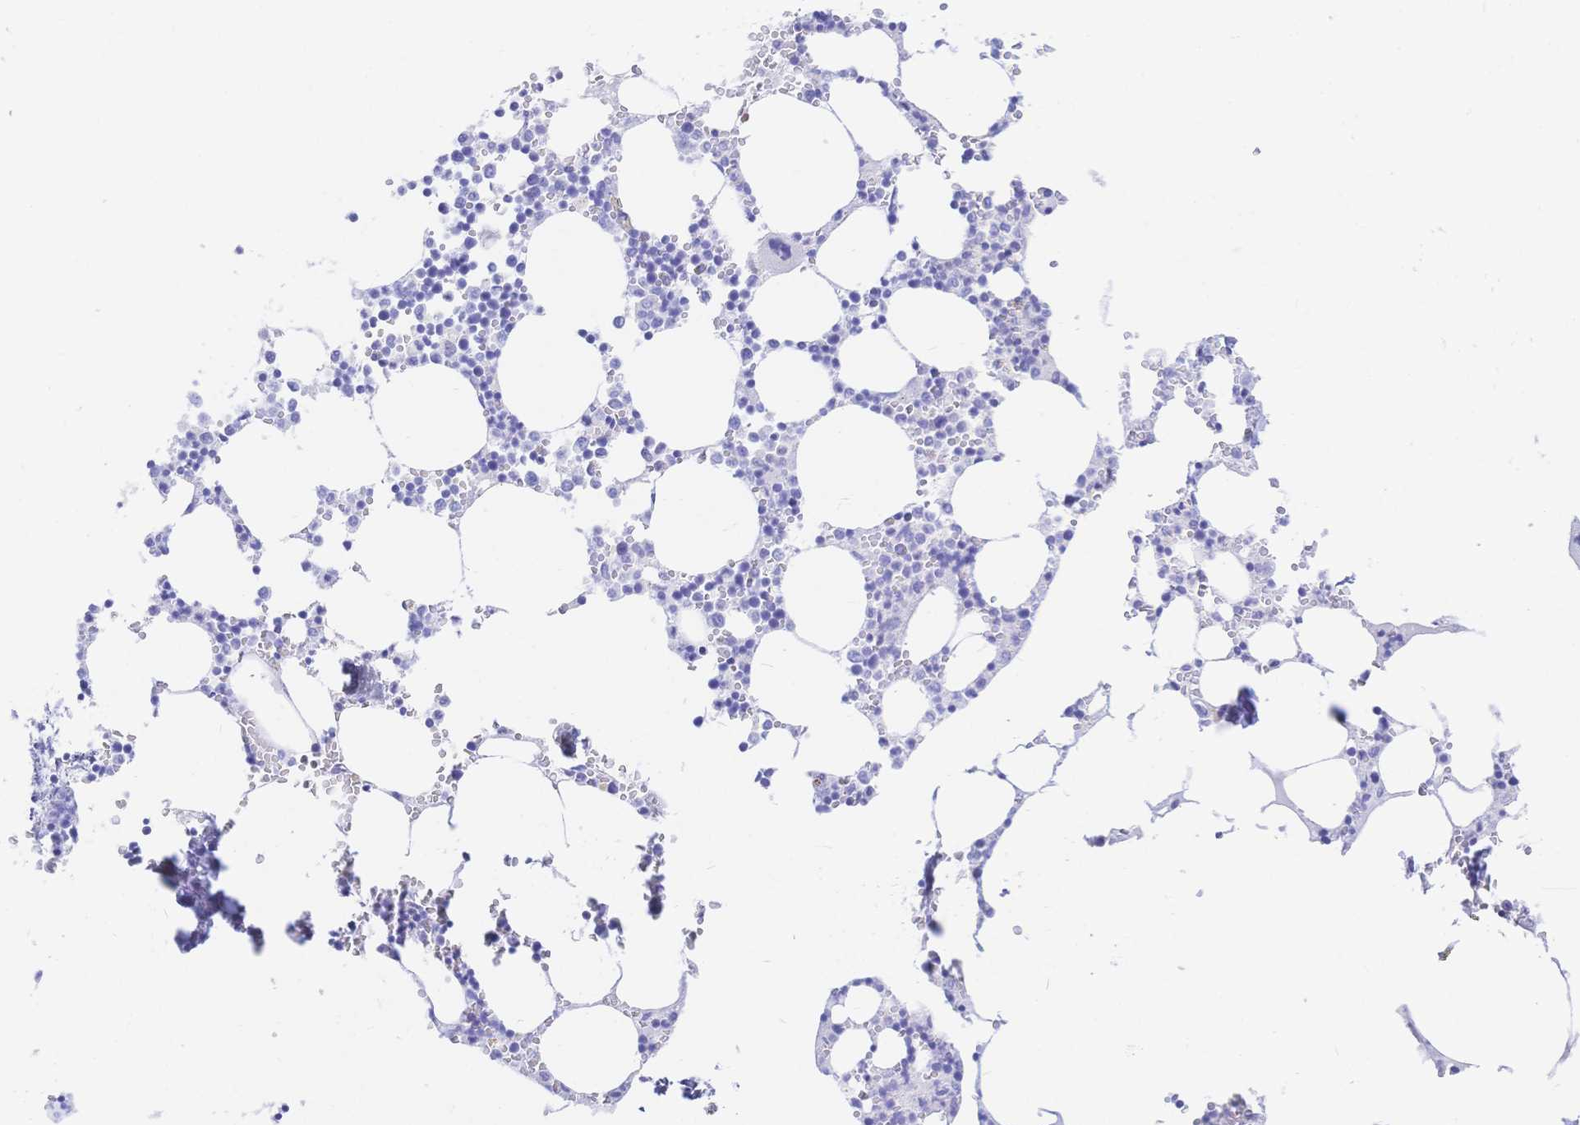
{"staining": {"intensity": "negative", "quantity": "none", "location": "none"}, "tissue": "bone marrow", "cell_type": "Hematopoietic cells", "image_type": "normal", "snomed": [{"axis": "morphology", "description": "Normal tissue, NOS"}, {"axis": "topography", "description": "Bone marrow"}], "caption": "Hematopoietic cells show no significant positivity in benign bone marrow. (Brightfield microscopy of DAB (3,3'-diaminobenzidine) immunohistochemistry (IHC) at high magnification).", "gene": "UMOD", "patient": {"sex": "male", "age": 54}}